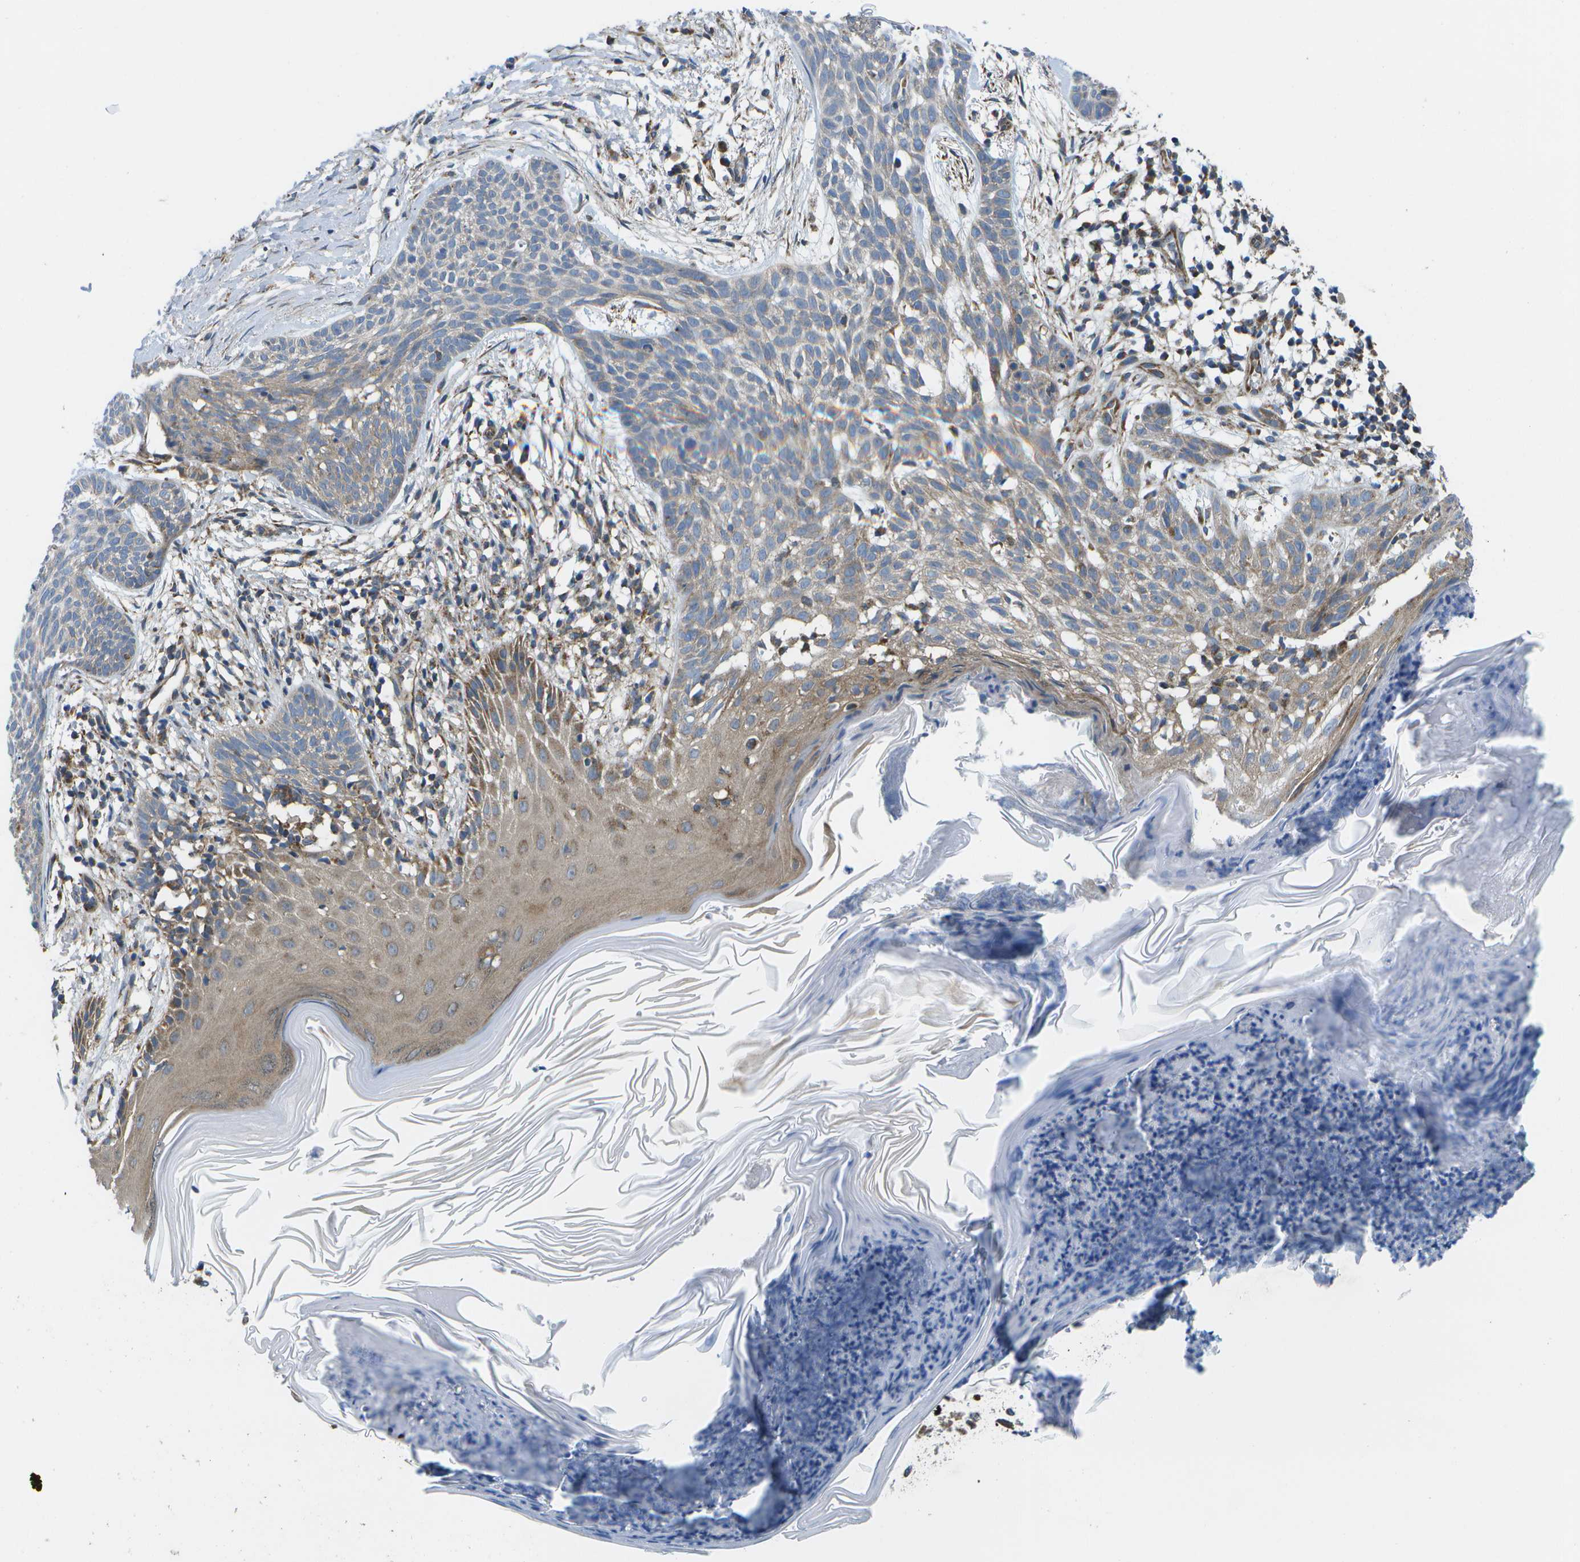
{"staining": {"intensity": "weak", "quantity": "<25%", "location": "cytoplasmic/membranous"}, "tissue": "skin cancer", "cell_type": "Tumor cells", "image_type": "cancer", "snomed": [{"axis": "morphology", "description": "Basal cell carcinoma"}, {"axis": "topography", "description": "Skin"}], "caption": "Histopathology image shows no significant protein staining in tumor cells of basal cell carcinoma (skin).", "gene": "MVK", "patient": {"sex": "female", "age": 59}}